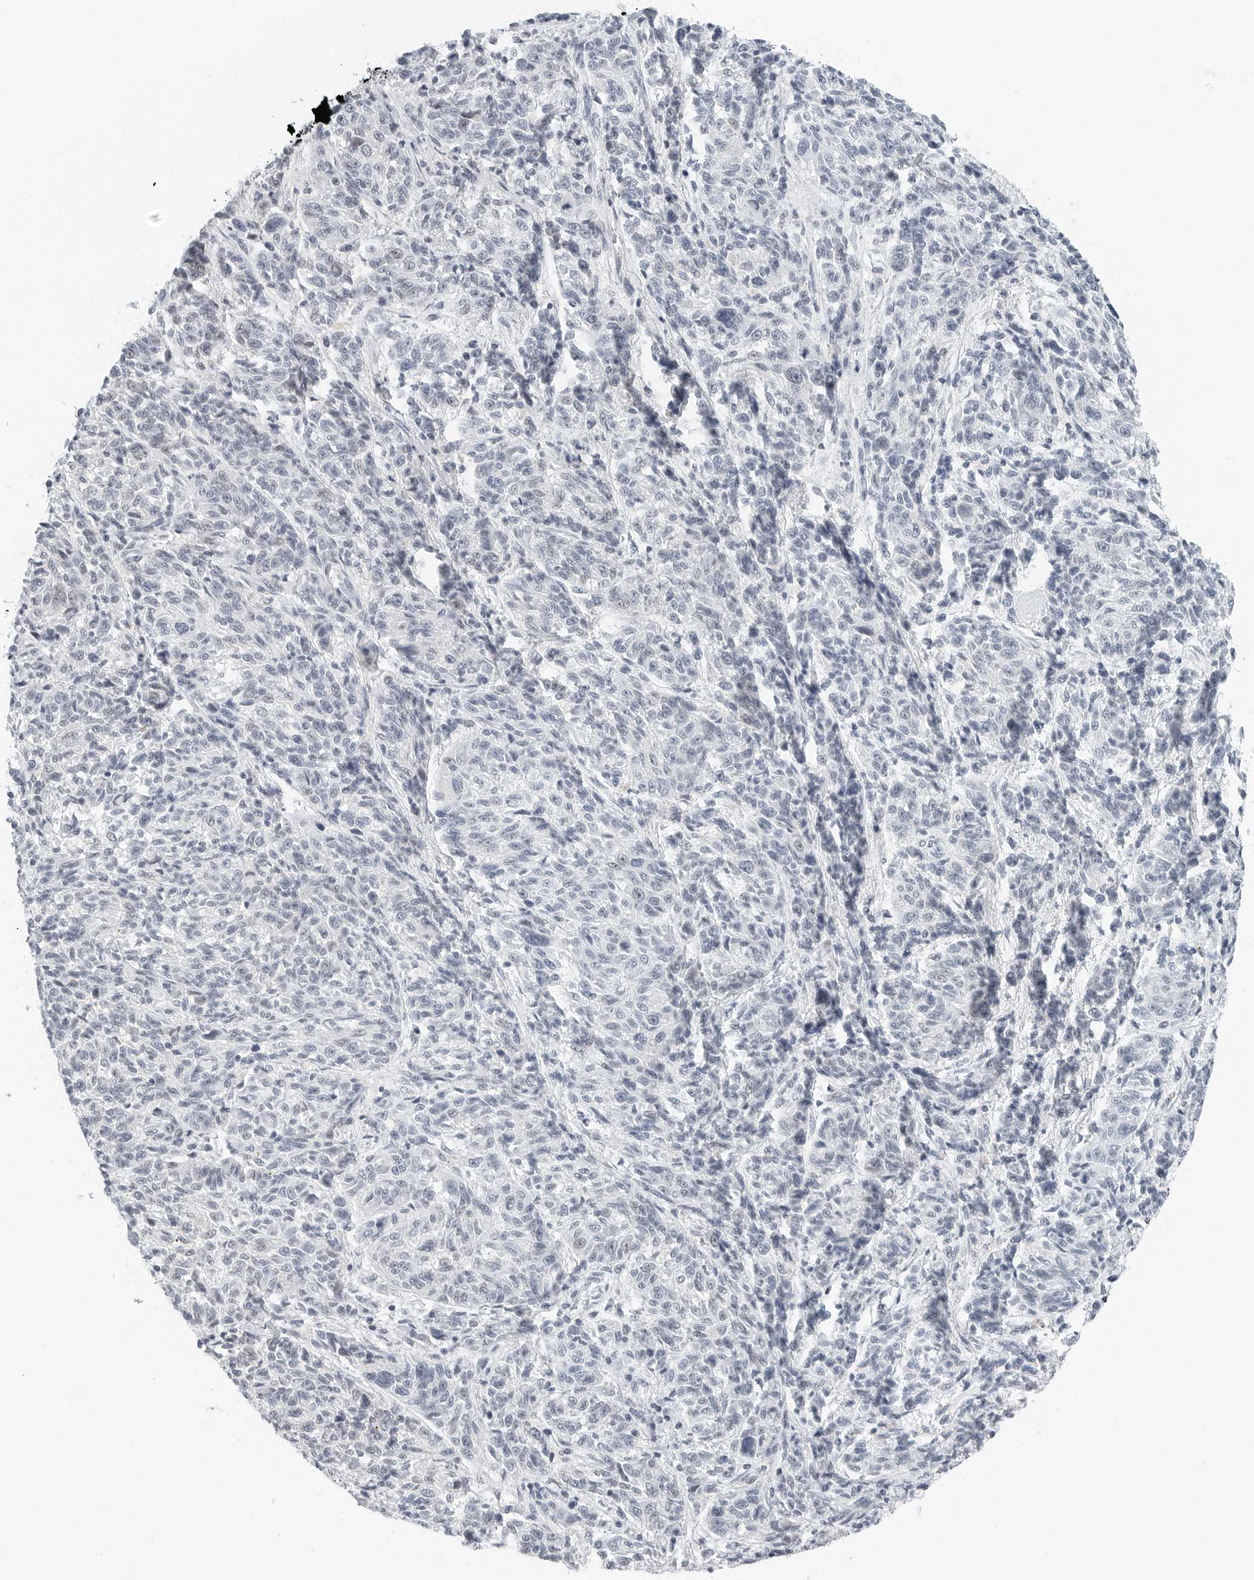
{"staining": {"intensity": "negative", "quantity": "none", "location": "none"}, "tissue": "melanoma", "cell_type": "Tumor cells", "image_type": "cancer", "snomed": [{"axis": "morphology", "description": "Malignant melanoma, NOS"}, {"axis": "topography", "description": "Skin"}], "caption": "A micrograph of human malignant melanoma is negative for staining in tumor cells.", "gene": "NTMT2", "patient": {"sex": "male", "age": 53}}